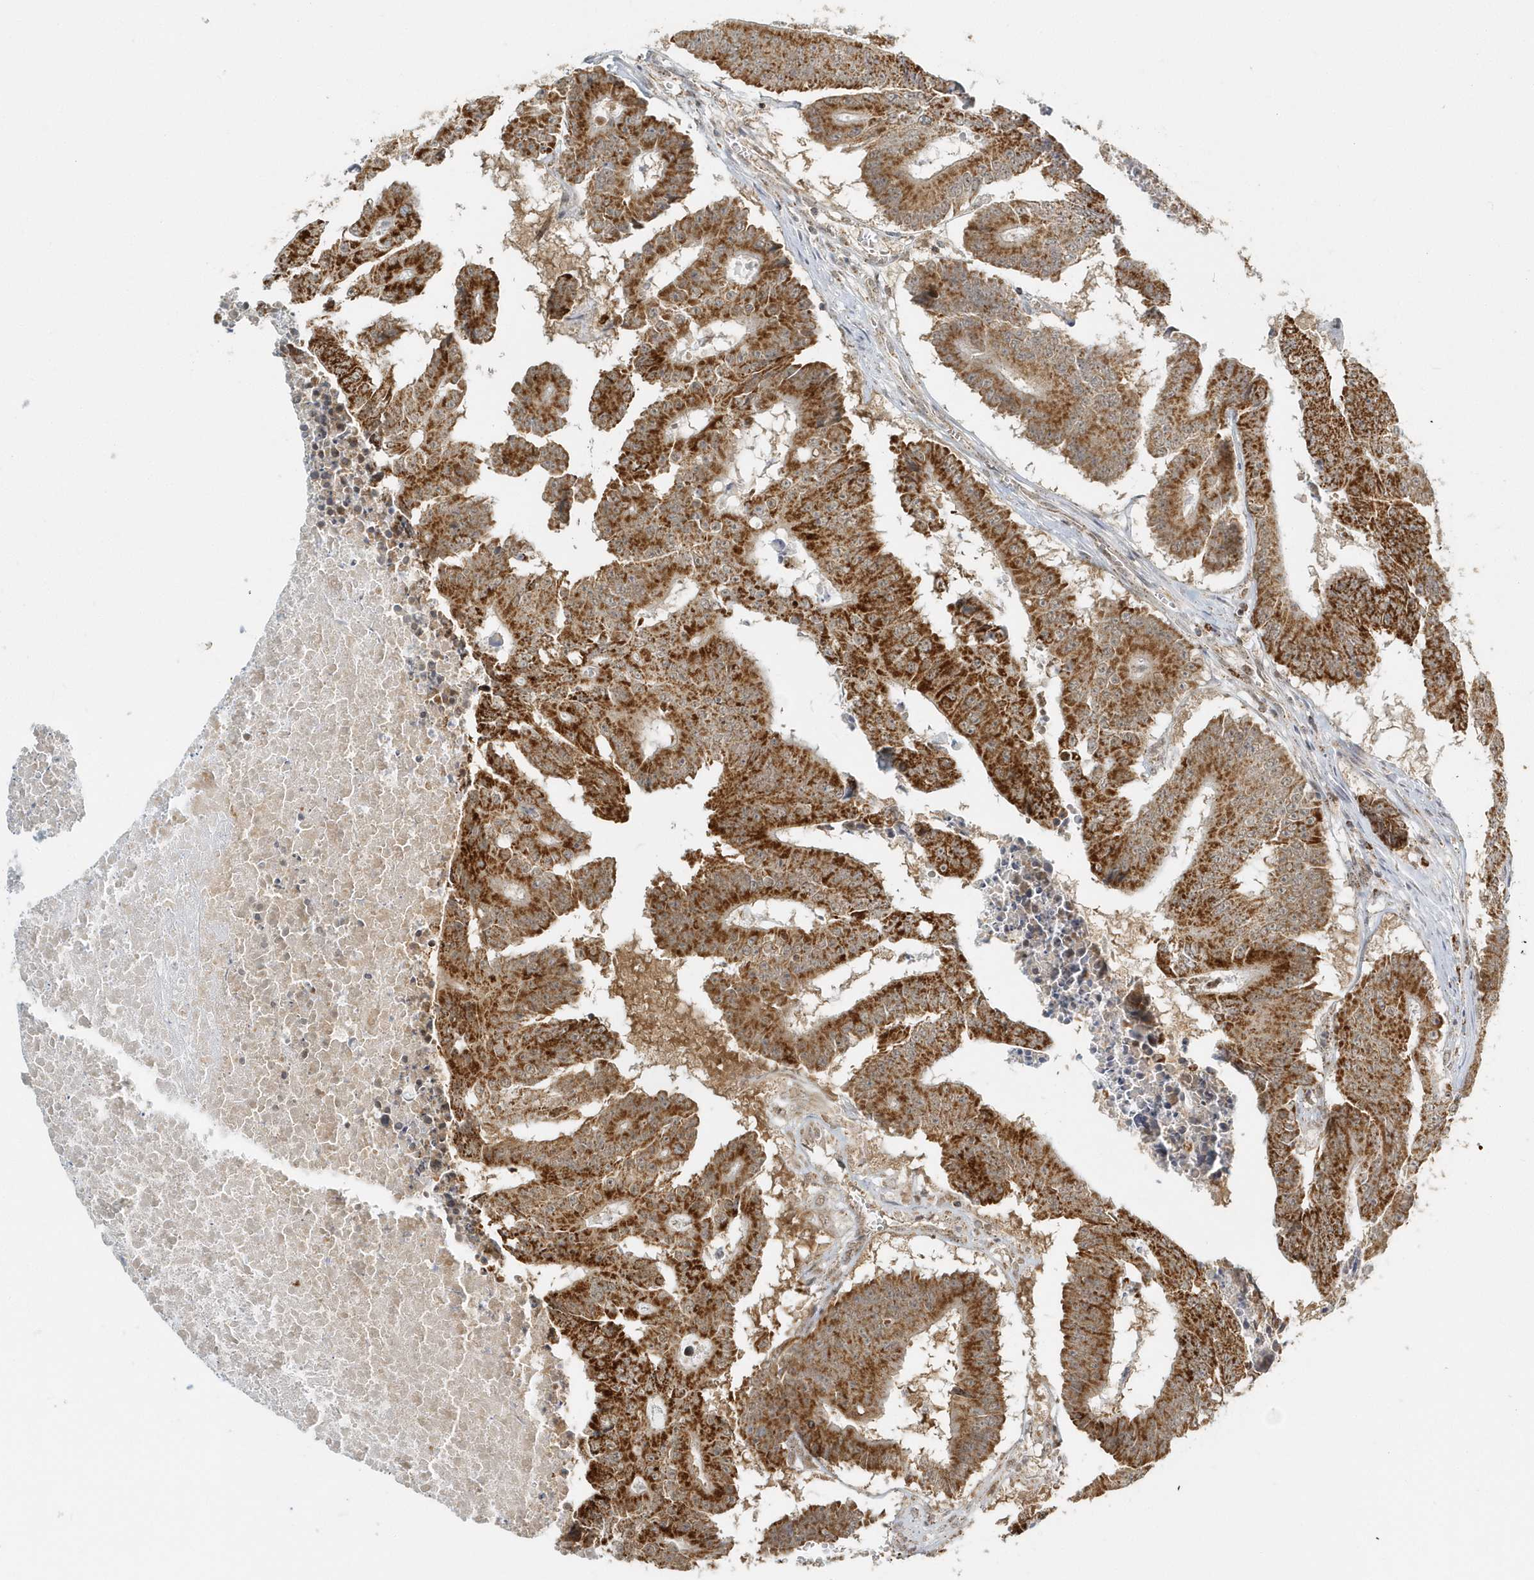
{"staining": {"intensity": "strong", "quantity": ">75%", "location": "cytoplasmic/membranous"}, "tissue": "colorectal cancer", "cell_type": "Tumor cells", "image_type": "cancer", "snomed": [{"axis": "morphology", "description": "Adenocarcinoma, NOS"}, {"axis": "topography", "description": "Colon"}], "caption": "Protein staining shows strong cytoplasmic/membranous staining in approximately >75% of tumor cells in colorectal cancer (adenocarcinoma). (DAB IHC with brightfield microscopy, high magnification).", "gene": "PSMD6", "patient": {"sex": "male", "age": 87}}